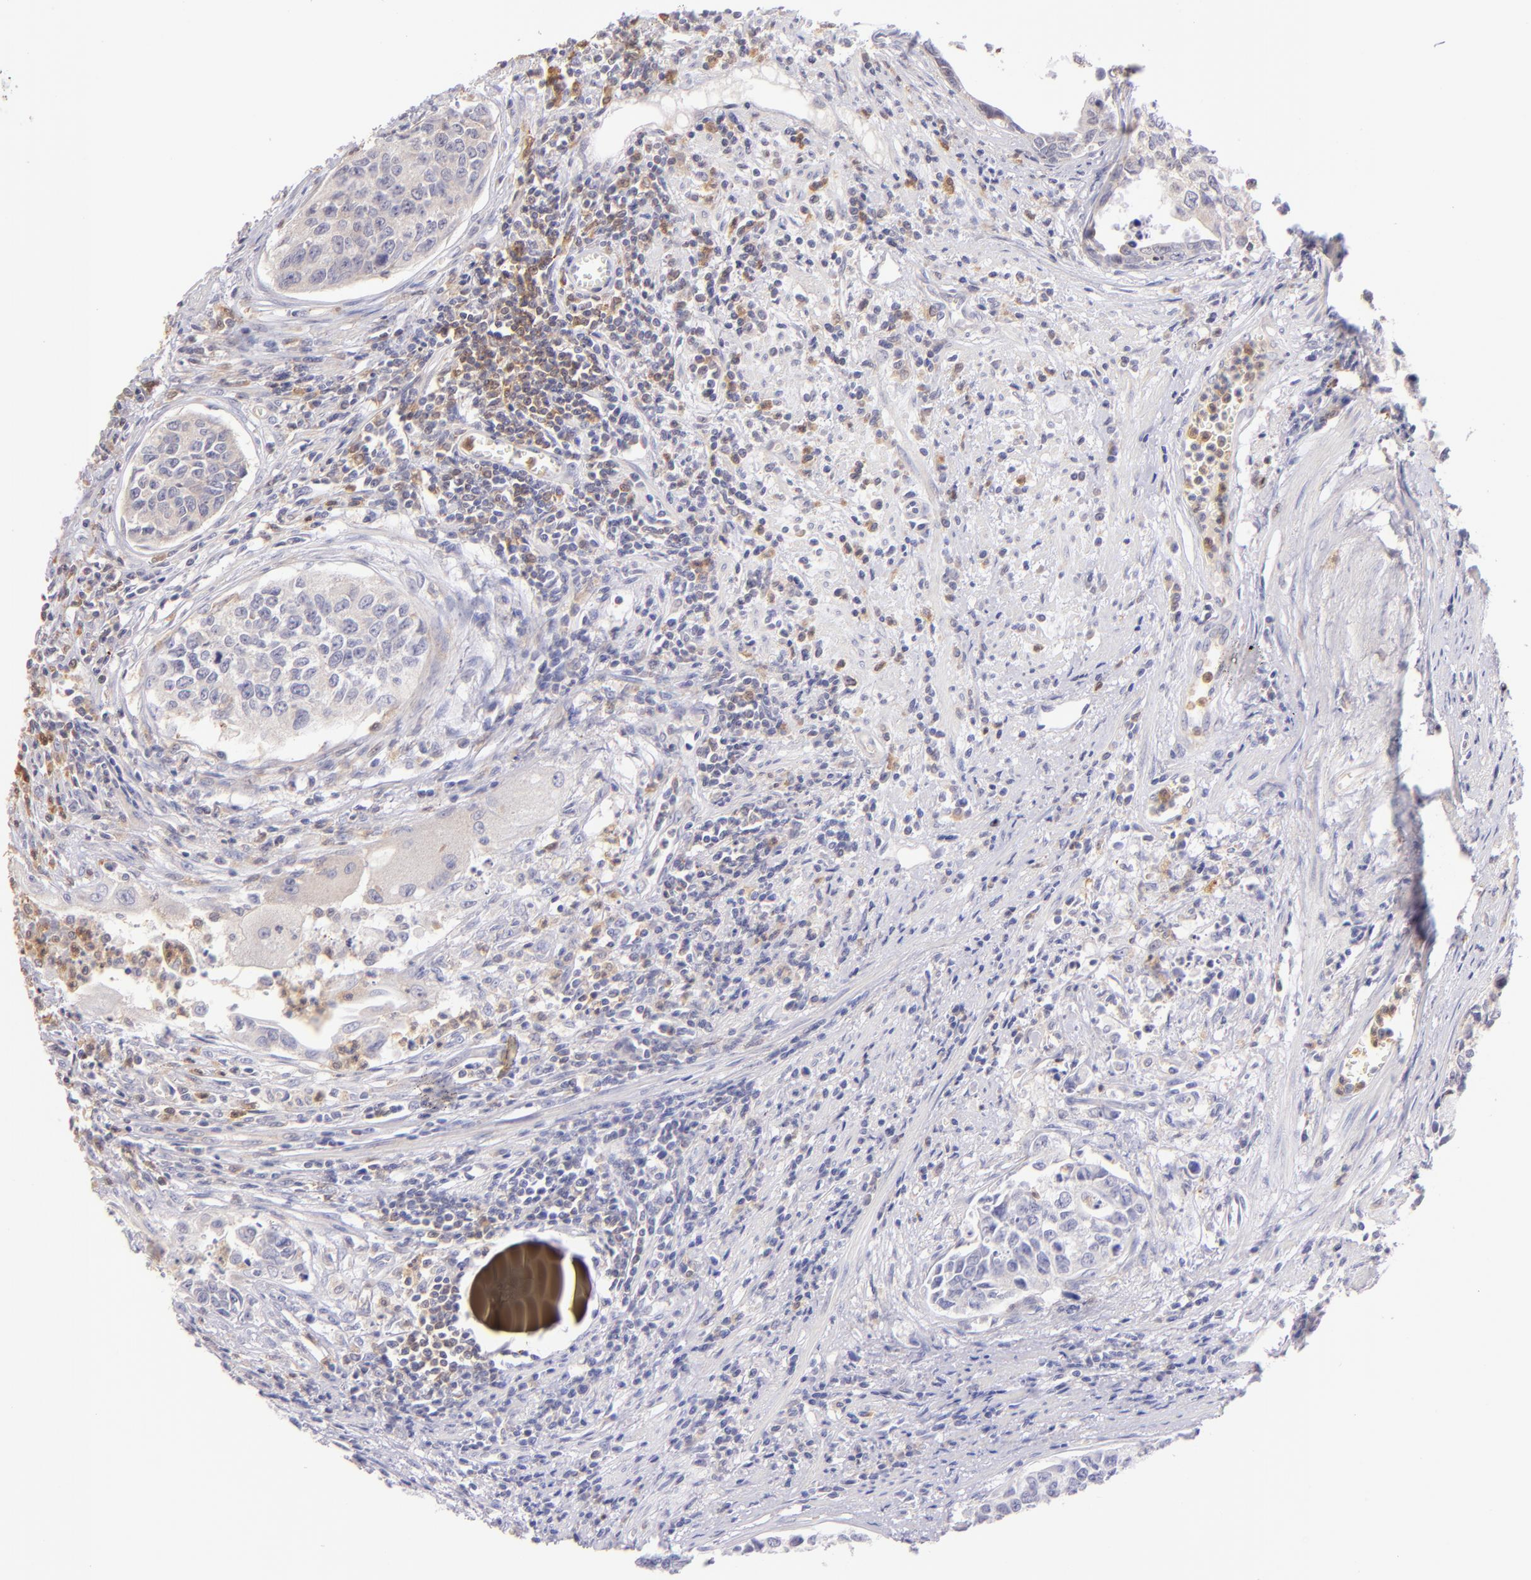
{"staining": {"intensity": "weak", "quantity": "25%-75%", "location": "cytoplasmic/membranous"}, "tissue": "urothelial cancer", "cell_type": "Tumor cells", "image_type": "cancer", "snomed": [{"axis": "morphology", "description": "Urothelial carcinoma, High grade"}, {"axis": "topography", "description": "Urinary bladder"}], "caption": "The photomicrograph displays staining of high-grade urothelial carcinoma, revealing weak cytoplasmic/membranous protein positivity (brown color) within tumor cells.", "gene": "BTK", "patient": {"sex": "male", "age": 81}}